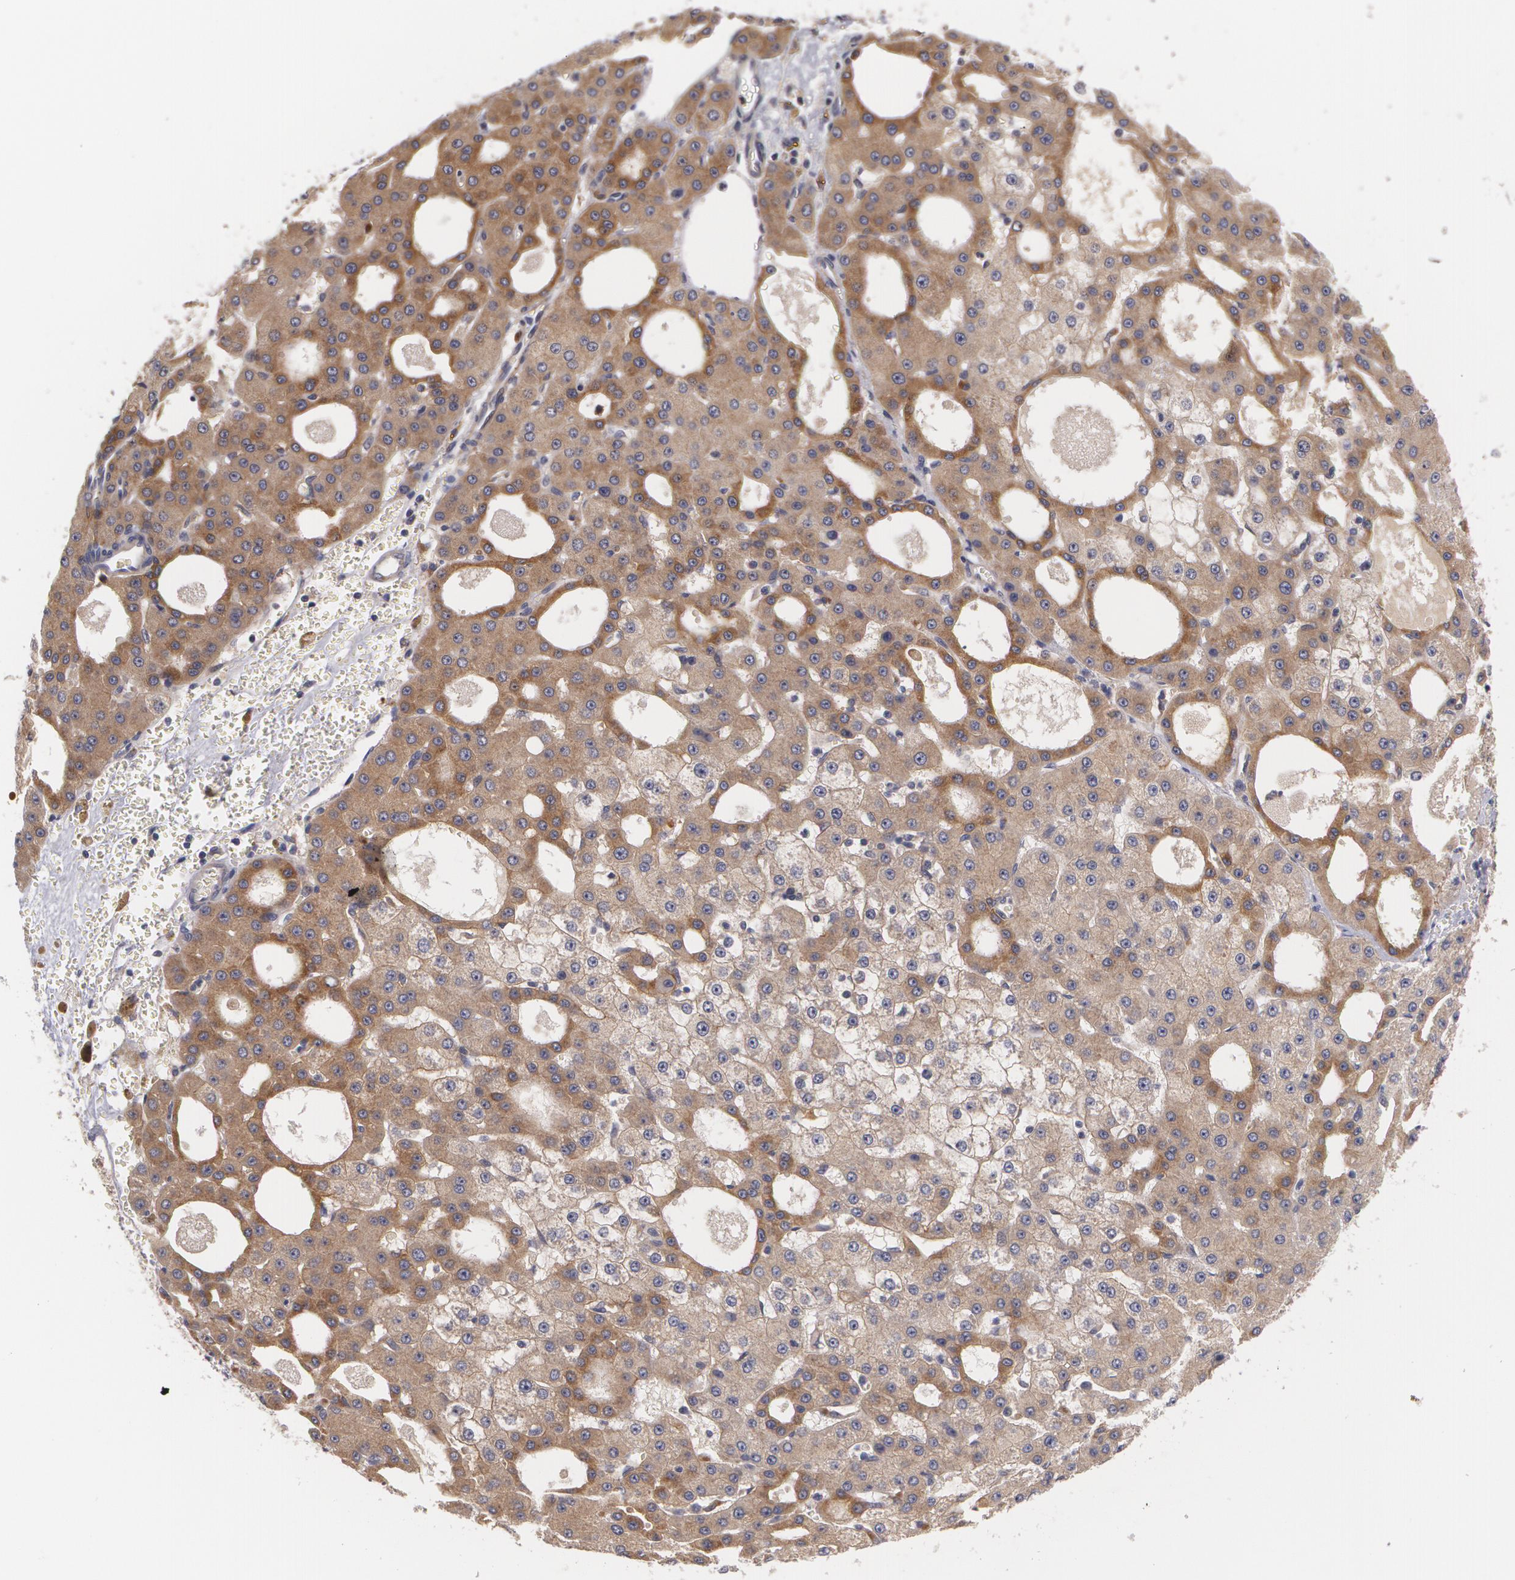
{"staining": {"intensity": "moderate", "quantity": ">75%", "location": "cytoplasmic/membranous"}, "tissue": "liver cancer", "cell_type": "Tumor cells", "image_type": "cancer", "snomed": [{"axis": "morphology", "description": "Carcinoma, Hepatocellular, NOS"}, {"axis": "topography", "description": "Liver"}], "caption": "IHC image of liver cancer (hepatocellular carcinoma) stained for a protein (brown), which exhibits medium levels of moderate cytoplasmic/membranous expression in approximately >75% of tumor cells.", "gene": "CASK", "patient": {"sex": "male", "age": 47}}